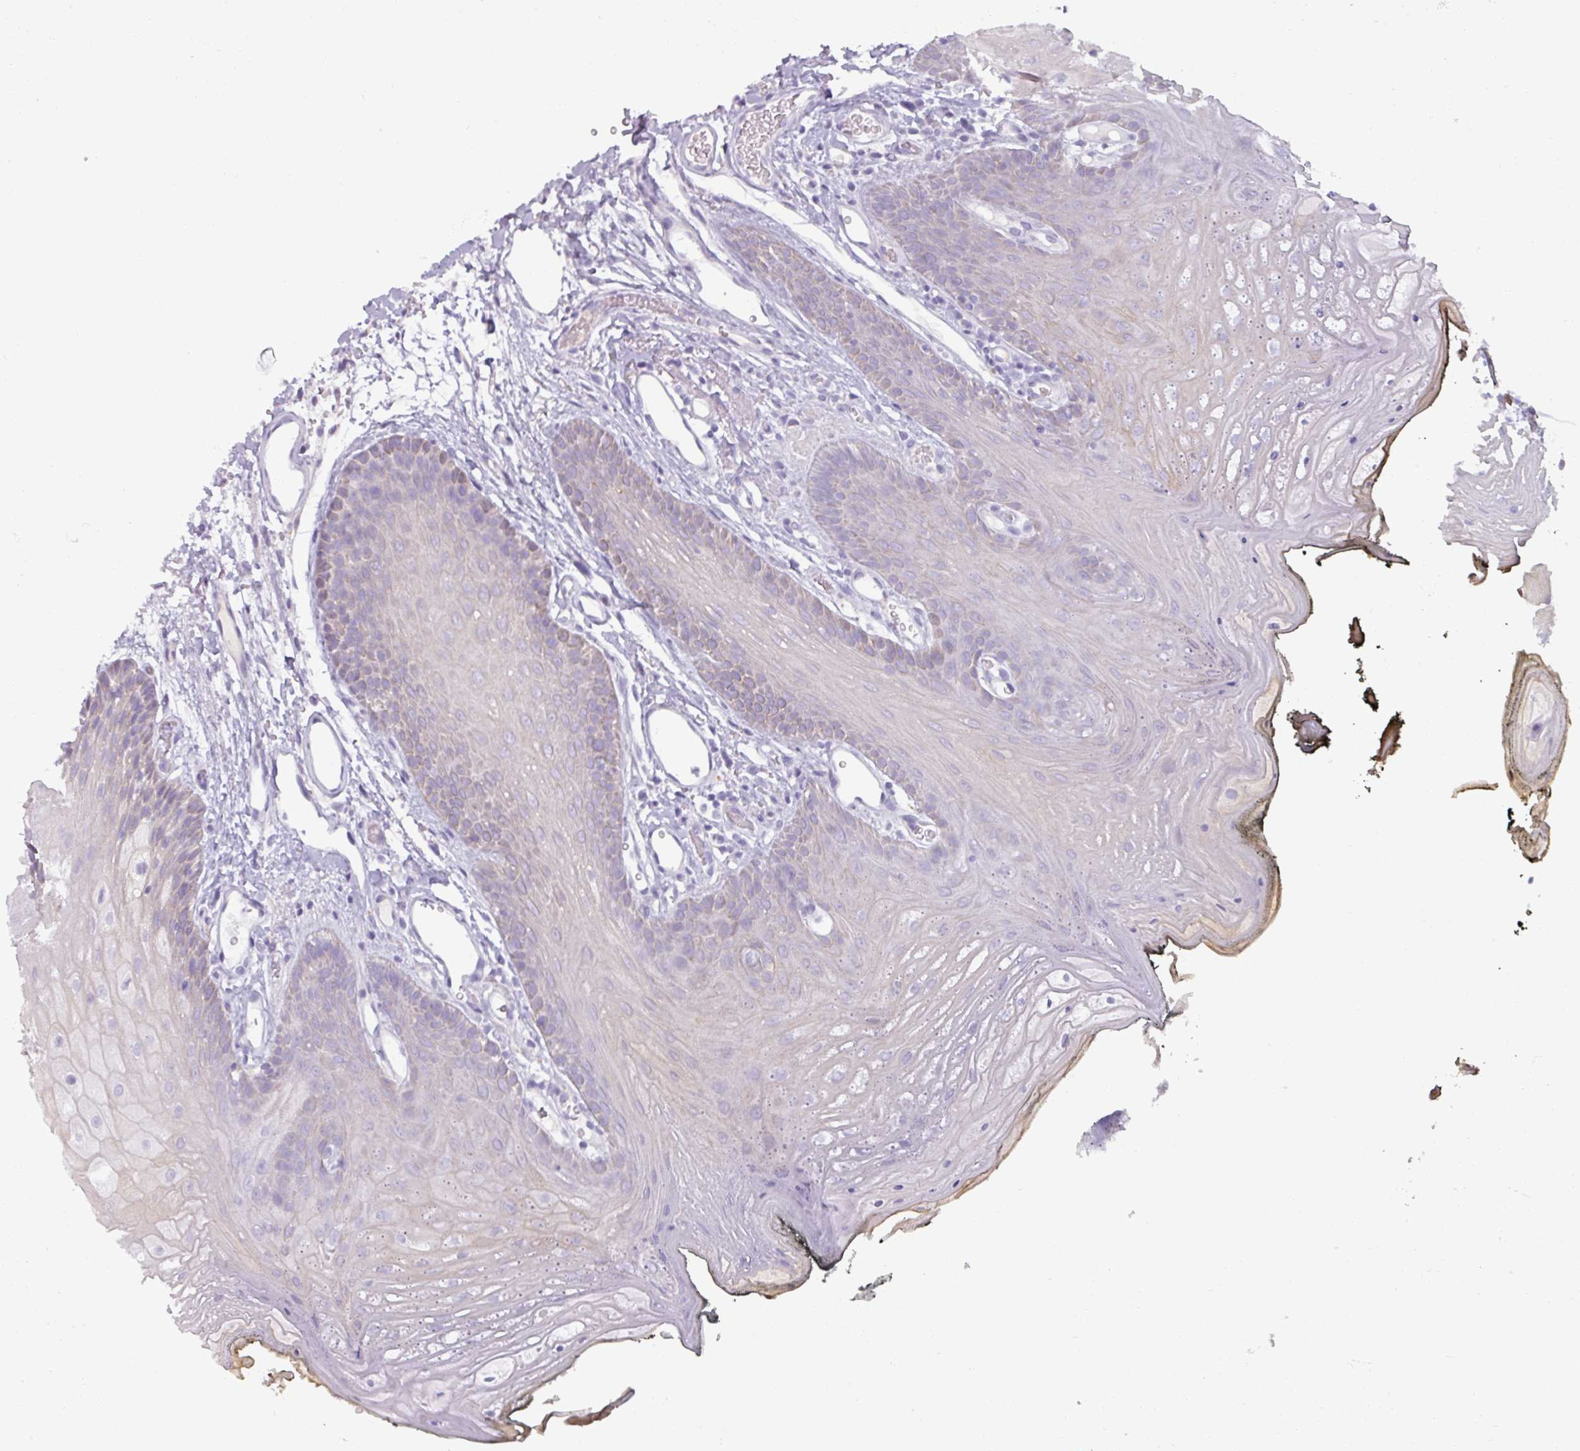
{"staining": {"intensity": "negative", "quantity": "none", "location": "none"}, "tissue": "oral mucosa", "cell_type": "Squamous epithelial cells", "image_type": "normal", "snomed": [{"axis": "morphology", "description": "Normal tissue, NOS"}, {"axis": "morphology", "description": "Squamous cell carcinoma, NOS"}, {"axis": "topography", "description": "Oral tissue"}, {"axis": "topography", "description": "Head-Neck"}], "caption": "Image shows no significant protein staining in squamous epithelial cells of unremarkable oral mucosa.", "gene": "SPESP1", "patient": {"sex": "female", "age": 81}}